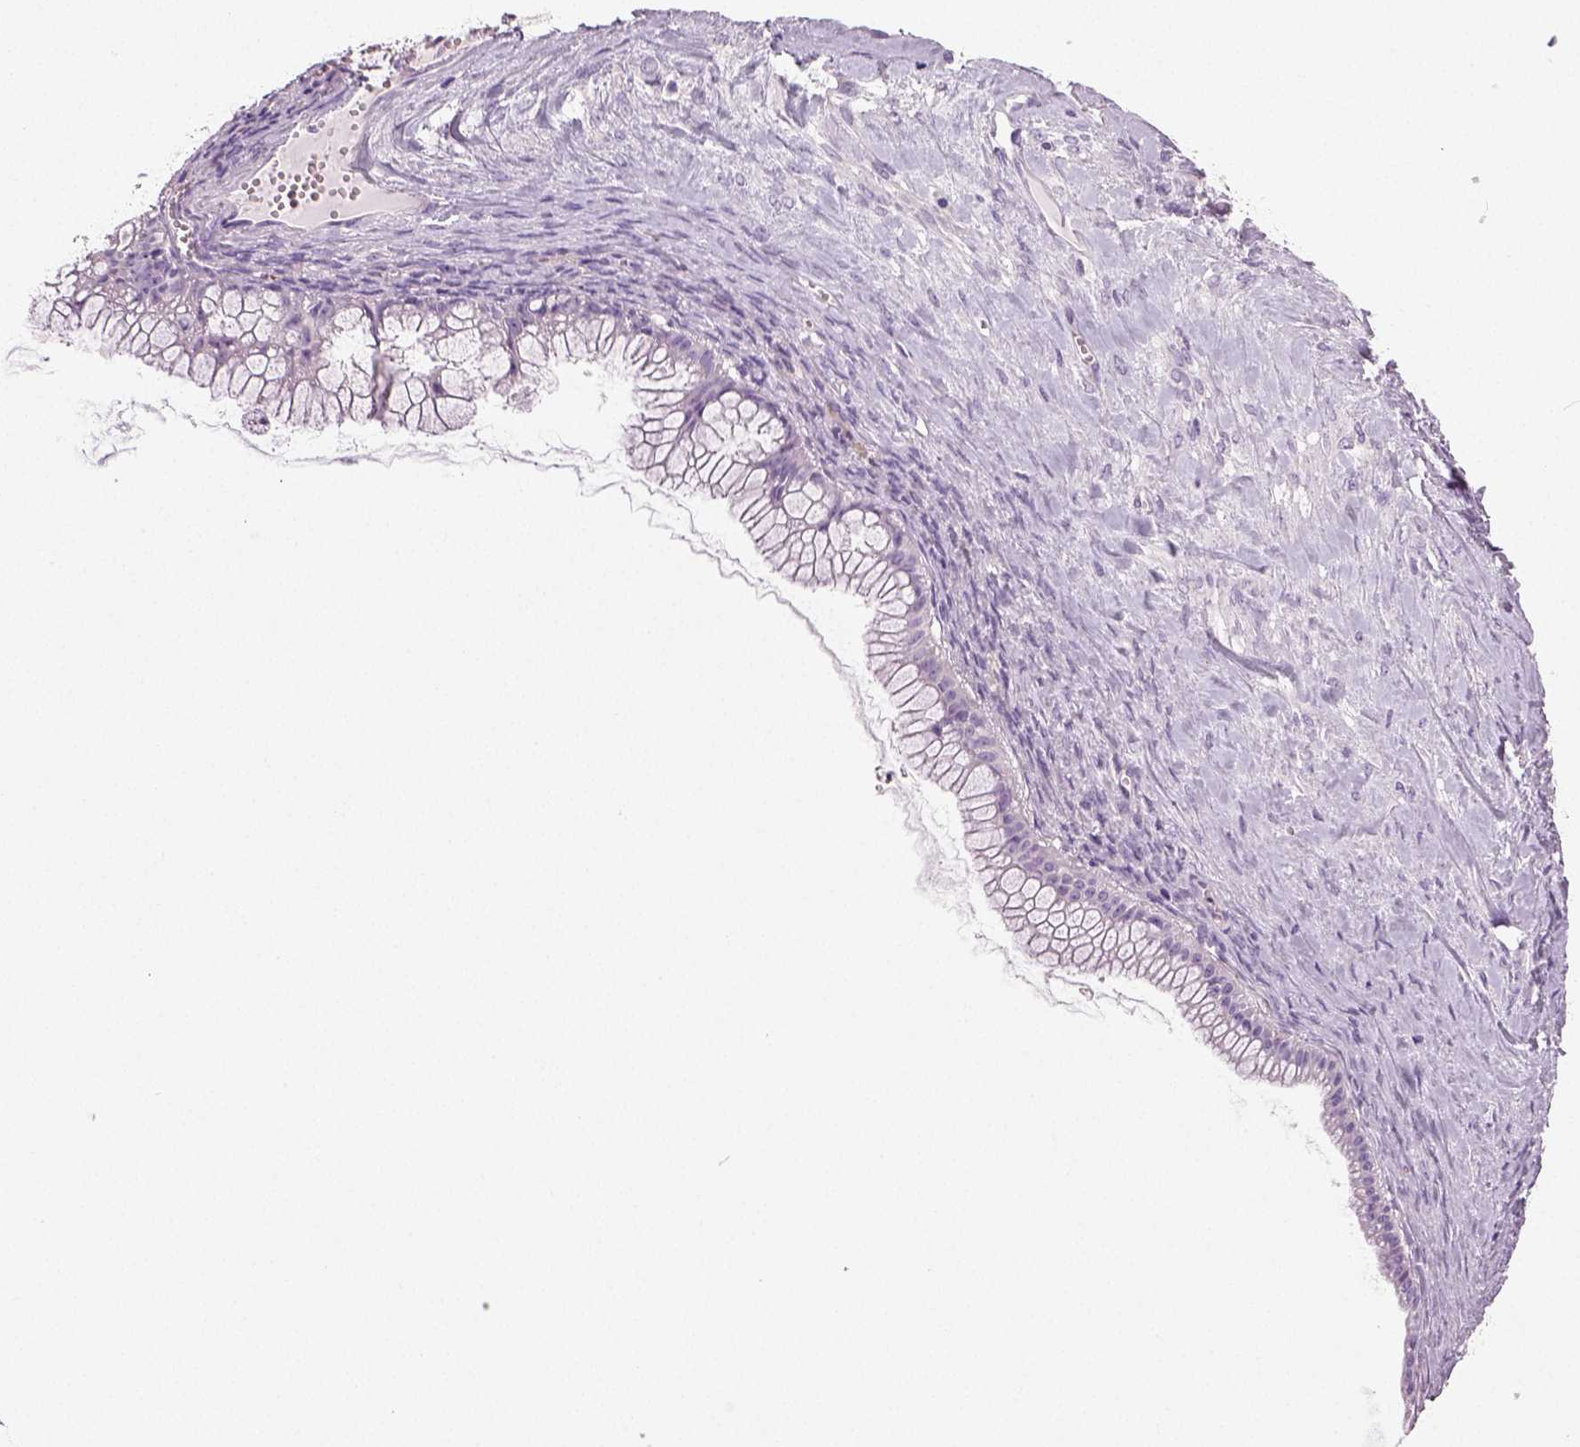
{"staining": {"intensity": "negative", "quantity": "none", "location": "none"}, "tissue": "ovarian cancer", "cell_type": "Tumor cells", "image_type": "cancer", "snomed": [{"axis": "morphology", "description": "Cystadenocarcinoma, mucinous, NOS"}, {"axis": "topography", "description": "Ovary"}], "caption": "This photomicrograph is of ovarian mucinous cystadenocarcinoma stained with IHC to label a protein in brown with the nuclei are counter-stained blue. There is no staining in tumor cells. (Immunohistochemistry, brightfield microscopy, high magnification).", "gene": "NECAB2", "patient": {"sex": "female", "age": 41}}